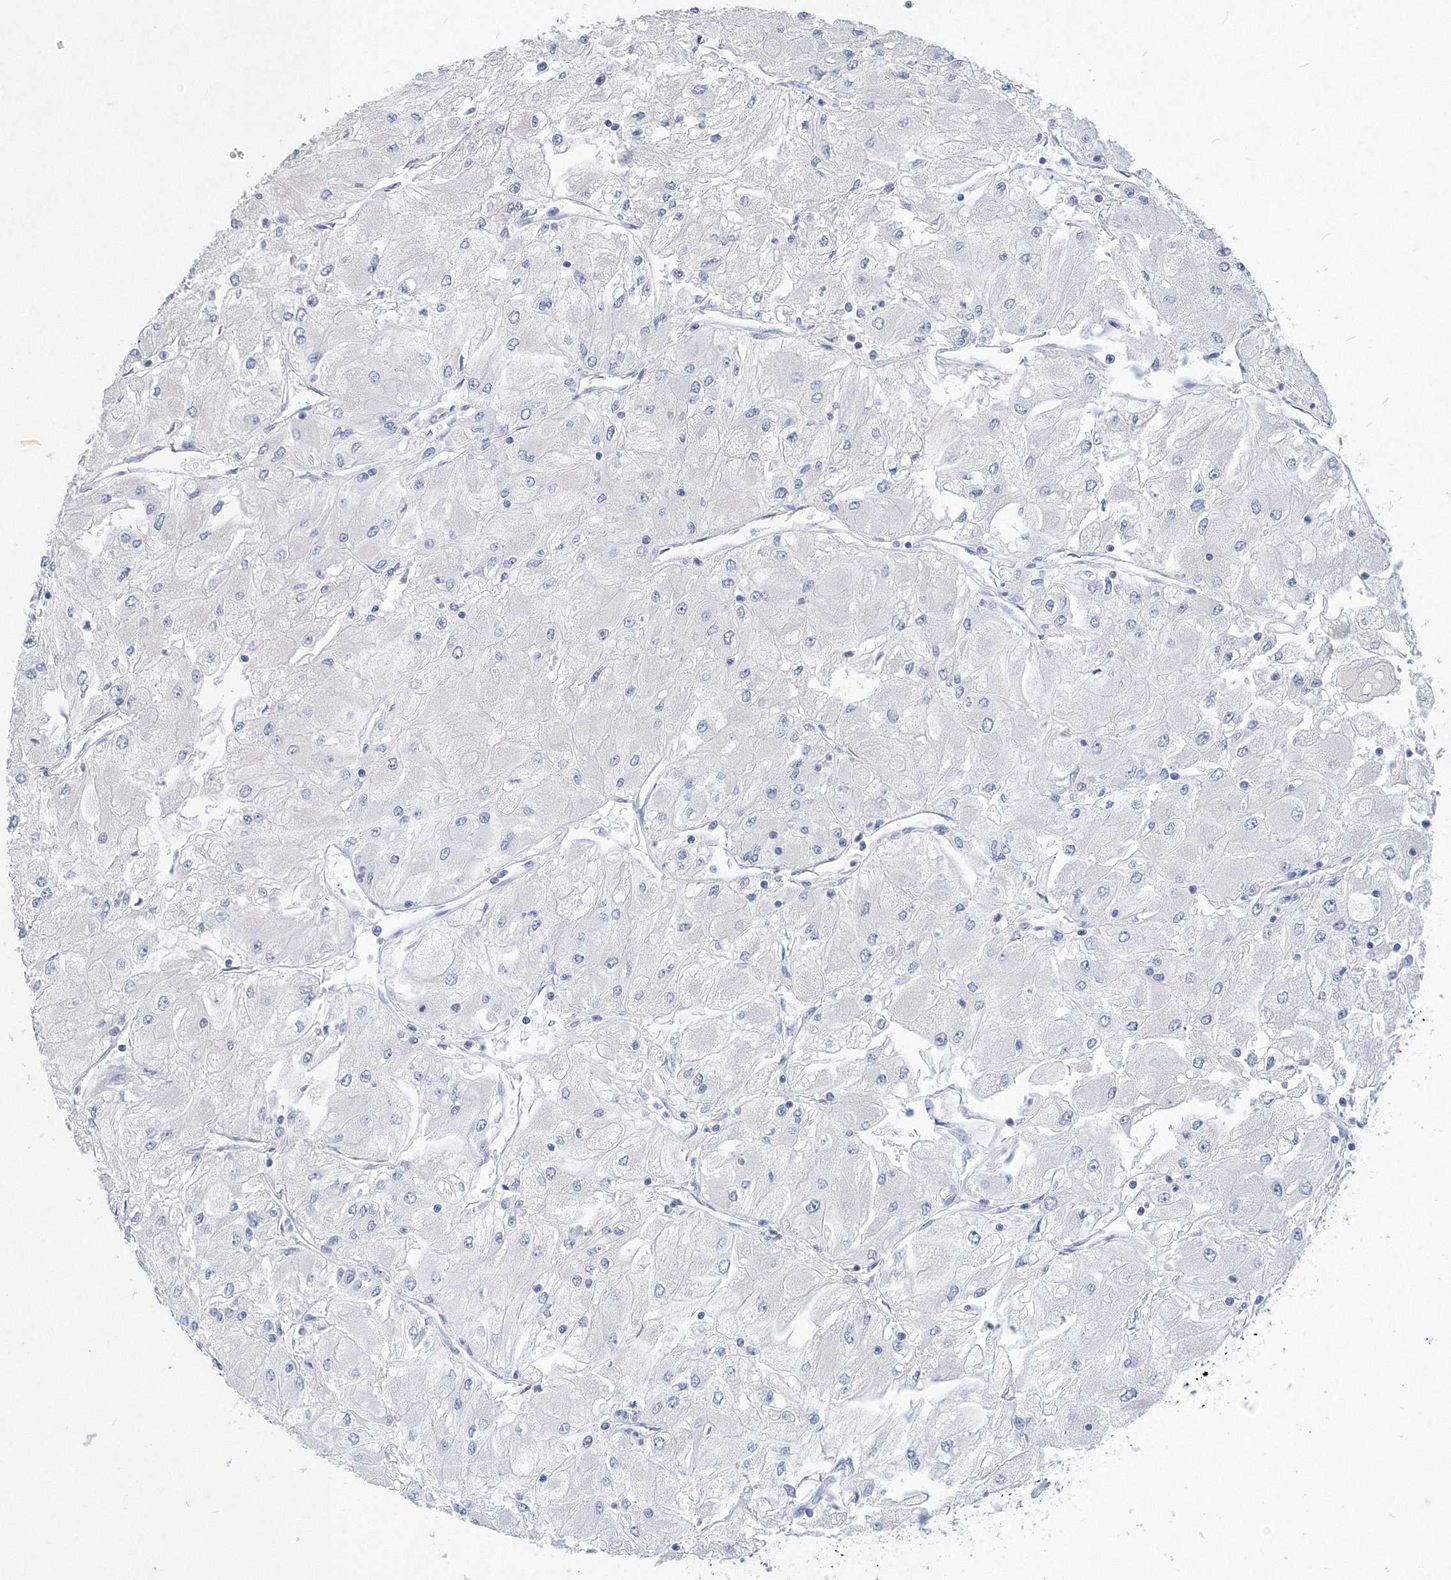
{"staining": {"intensity": "negative", "quantity": "none", "location": "none"}, "tissue": "renal cancer", "cell_type": "Tumor cells", "image_type": "cancer", "snomed": [{"axis": "morphology", "description": "Adenocarcinoma, NOS"}, {"axis": "topography", "description": "Kidney"}], "caption": "DAB immunohistochemical staining of human renal adenocarcinoma reveals no significant expression in tumor cells. (DAB (3,3'-diaminobenzidine) IHC, high magnification).", "gene": "OSBPL6", "patient": {"sex": "male", "age": 80}}